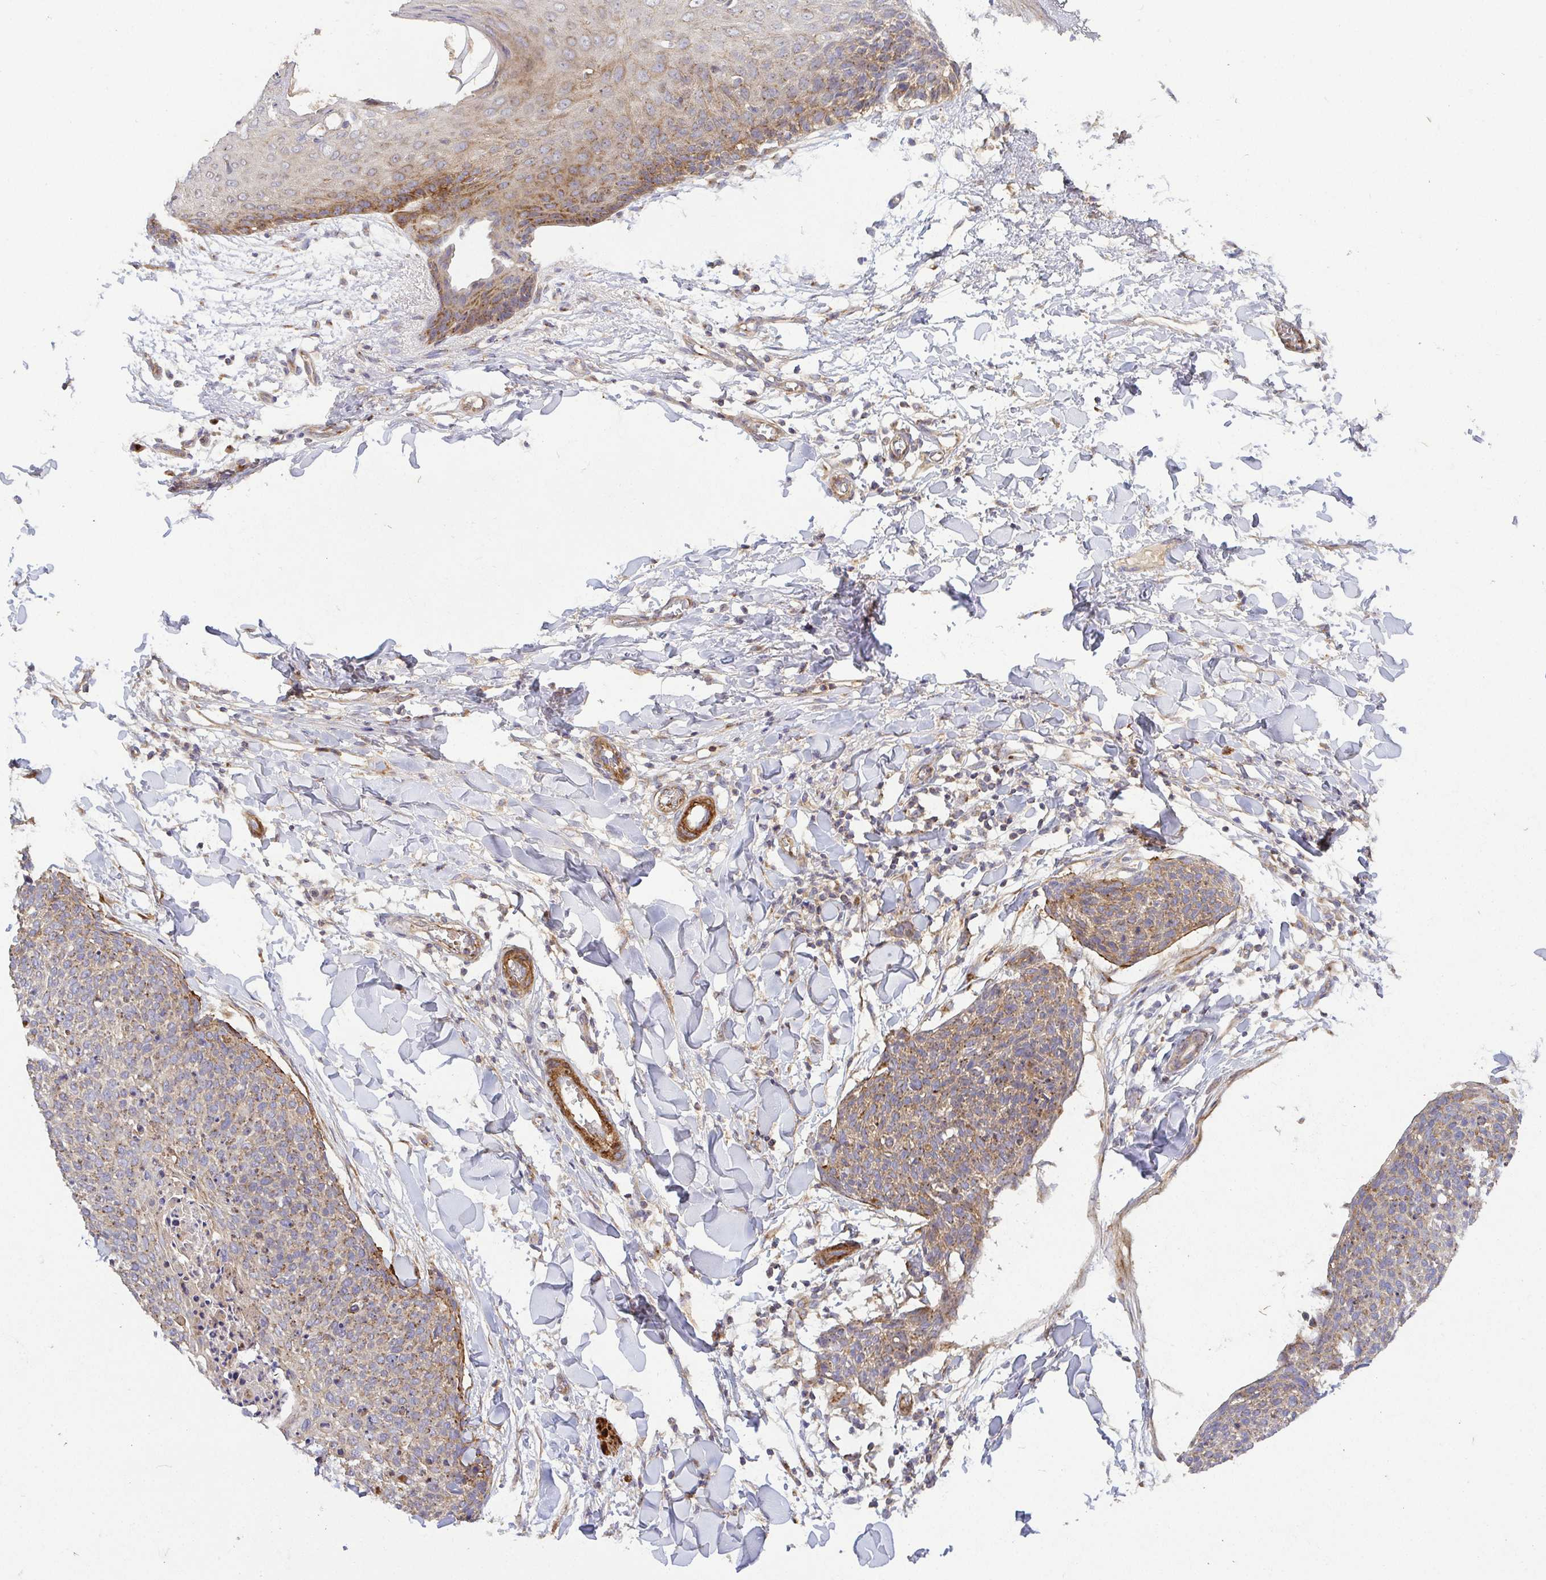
{"staining": {"intensity": "moderate", "quantity": "25%-75%", "location": "cytoplasmic/membranous"}, "tissue": "skin cancer", "cell_type": "Tumor cells", "image_type": "cancer", "snomed": [{"axis": "morphology", "description": "Squamous cell carcinoma, NOS"}, {"axis": "topography", "description": "Skin"}, {"axis": "topography", "description": "Vulva"}], "caption": "A brown stain shows moderate cytoplasmic/membranous positivity of a protein in skin cancer (squamous cell carcinoma) tumor cells. The staining was performed using DAB to visualize the protein expression in brown, while the nuclei were stained in blue with hematoxylin (Magnification: 20x).", "gene": "TM9SF4", "patient": {"sex": "female", "age": 75}}